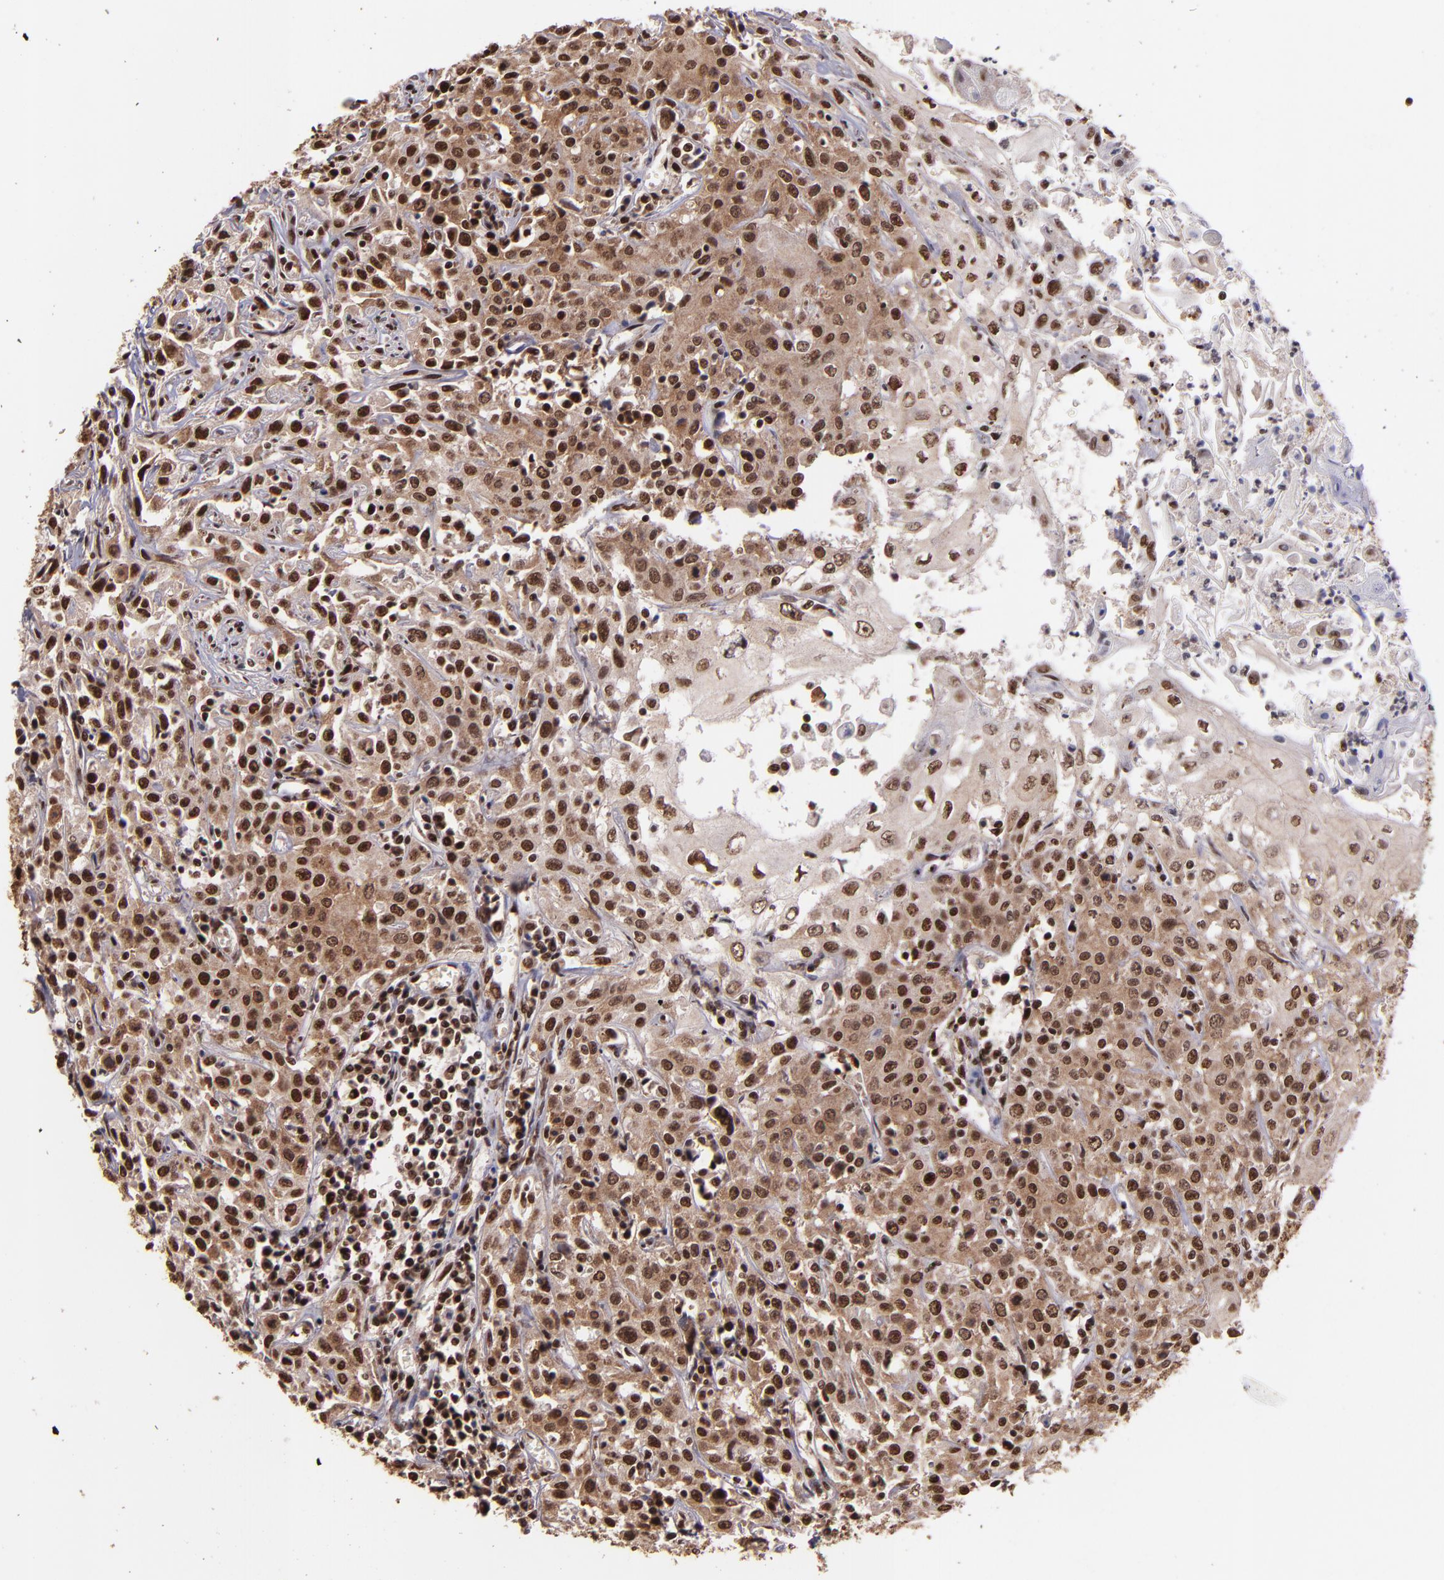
{"staining": {"intensity": "moderate", "quantity": ">75%", "location": "cytoplasmic/membranous,nuclear"}, "tissue": "head and neck cancer", "cell_type": "Tumor cells", "image_type": "cancer", "snomed": [{"axis": "morphology", "description": "Squamous cell carcinoma, NOS"}, {"axis": "topography", "description": "Oral tissue"}, {"axis": "topography", "description": "Head-Neck"}], "caption": "About >75% of tumor cells in head and neck squamous cell carcinoma show moderate cytoplasmic/membranous and nuclear protein expression as visualized by brown immunohistochemical staining.", "gene": "PQBP1", "patient": {"sex": "female", "age": 76}}